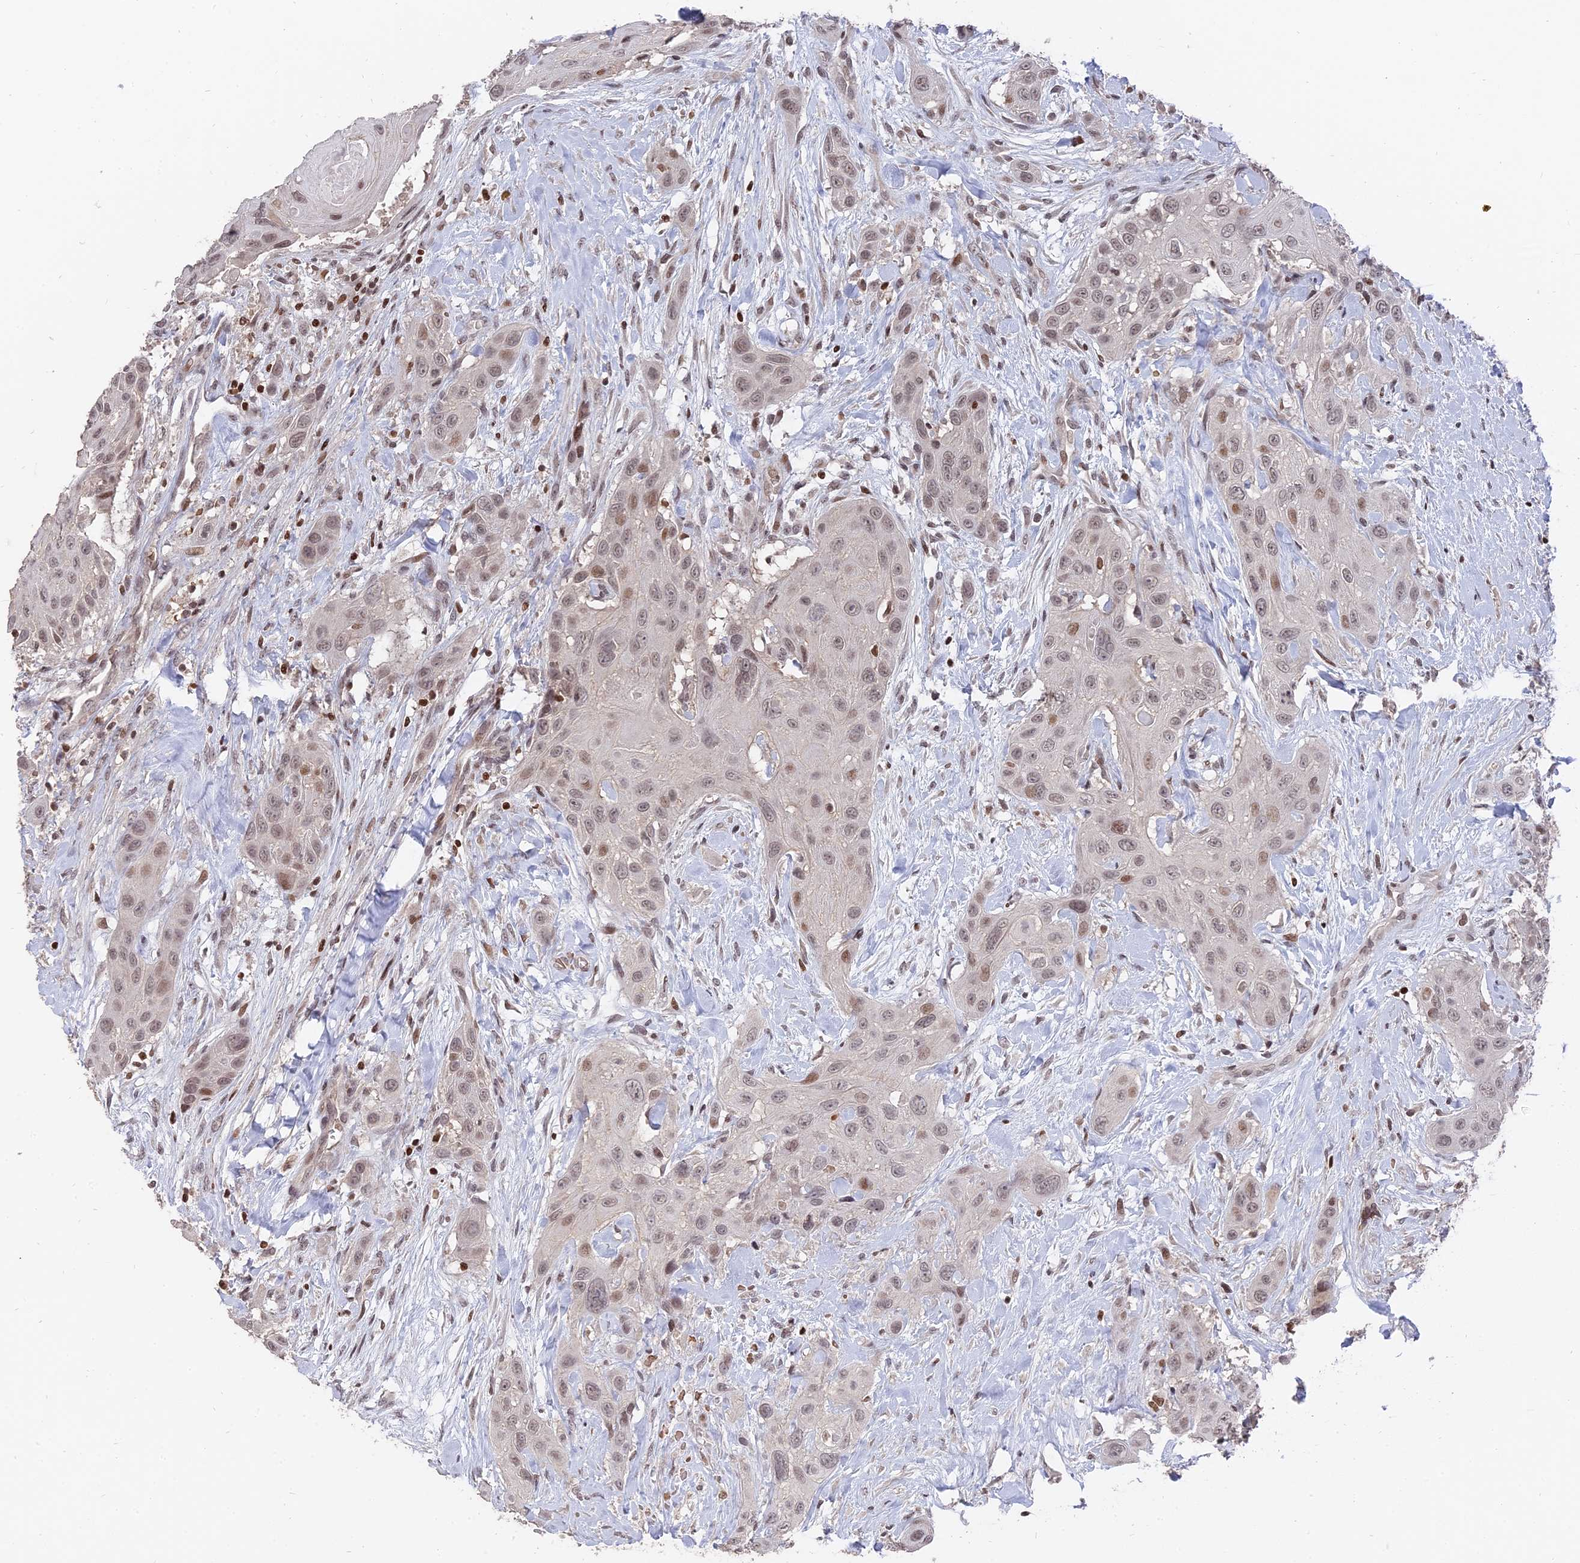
{"staining": {"intensity": "weak", "quantity": "25%-75%", "location": "nuclear"}, "tissue": "head and neck cancer", "cell_type": "Tumor cells", "image_type": "cancer", "snomed": [{"axis": "morphology", "description": "Squamous cell carcinoma, NOS"}, {"axis": "topography", "description": "Head-Neck"}], "caption": "This histopathology image shows IHC staining of human head and neck cancer, with low weak nuclear expression in about 25%-75% of tumor cells.", "gene": "NR1H3", "patient": {"sex": "male", "age": 81}}